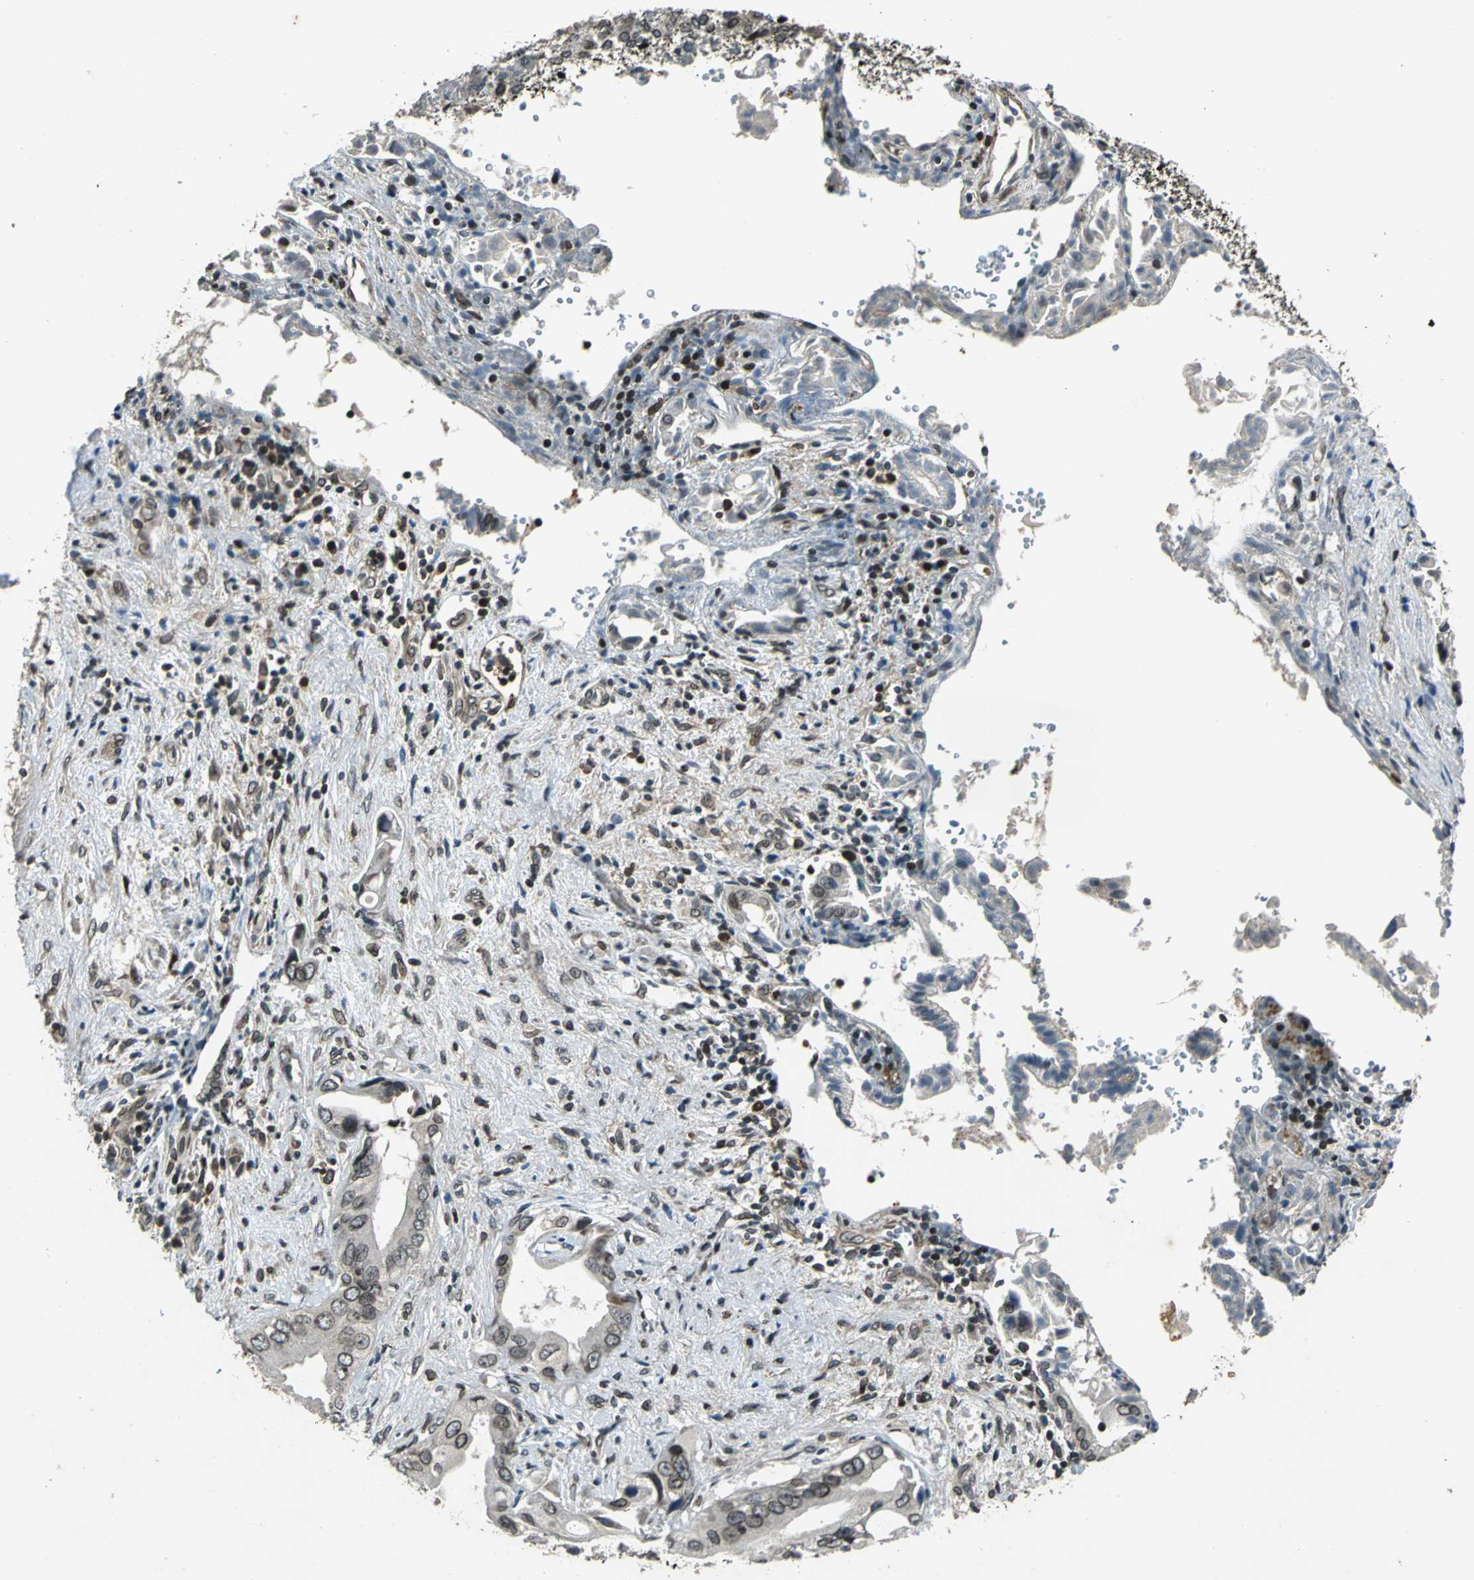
{"staining": {"intensity": "weak", "quantity": "<25%", "location": "nuclear"}, "tissue": "liver cancer", "cell_type": "Tumor cells", "image_type": "cancer", "snomed": [{"axis": "morphology", "description": "Cholangiocarcinoma"}, {"axis": "topography", "description": "Liver"}], "caption": "This is a photomicrograph of immunohistochemistry staining of liver cancer (cholangiocarcinoma), which shows no positivity in tumor cells. Nuclei are stained in blue.", "gene": "BRIP1", "patient": {"sex": "male", "age": 58}}